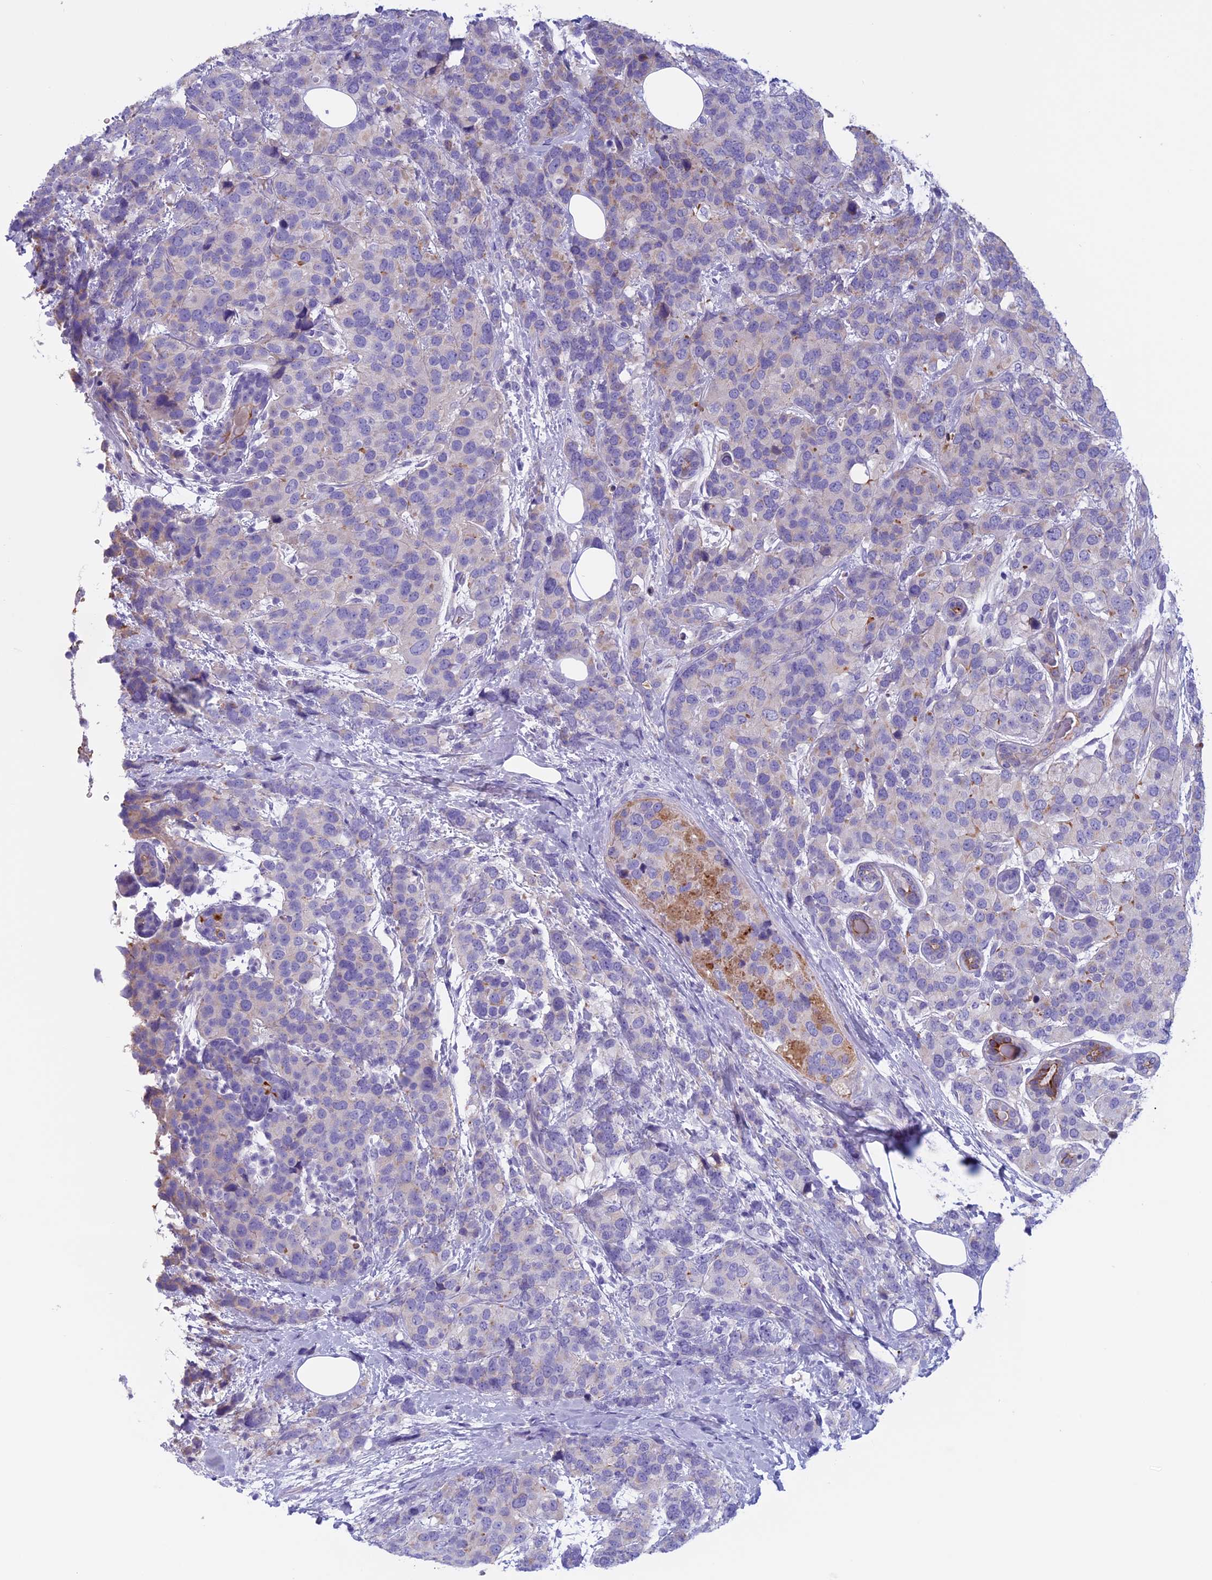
{"staining": {"intensity": "negative", "quantity": "none", "location": "none"}, "tissue": "breast cancer", "cell_type": "Tumor cells", "image_type": "cancer", "snomed": [{"axis": "morphology", "description": "Lobular carcinoma"}, {"axis": "topography", "description": "Breast"}], "caption": "Histopathology image shows no protein expression in tumor cells of breast lobular carcinoma tissue. (DAB (3,3'-diaminobenzidine) IHC visualized using brightfield microscopy, high magnification).", "gene": "ANGPTL2", "patient": {"sex": "female", "age": 59}}